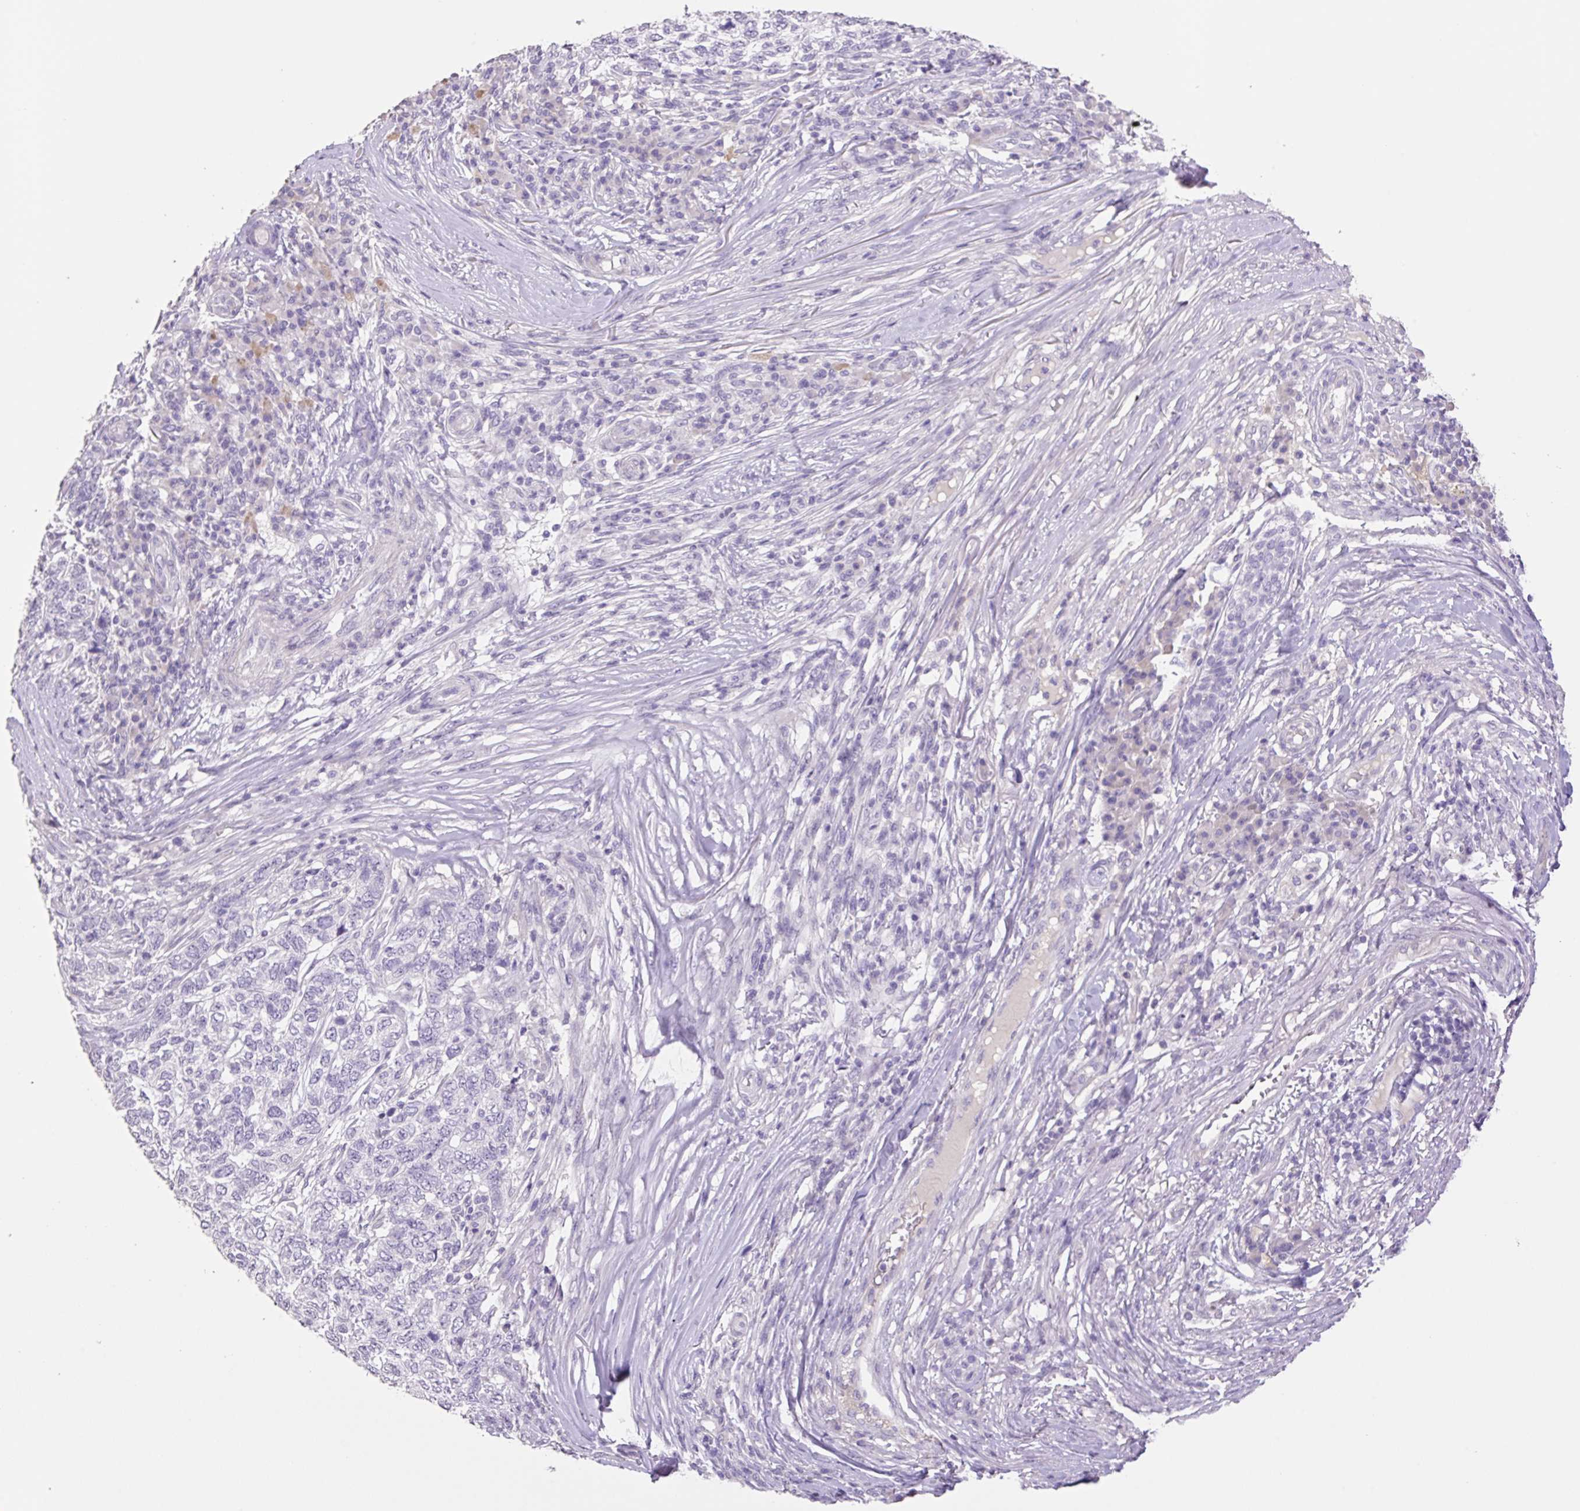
{"staining": {"intensity": "negative", "quantity": "none", "location": "none"}, "tissue": "skin cancer", "cell_type": "Tumor cells", "image_type": "cancer", "snomed": [{"axis": "morphology", "description": "Basal cell carcinoma"}, {"axis": "topography", "description": "Skin"}], "caption": "The histopathology image demonstrates no staining of tumor cells in skin basal cell carcinoma.", "gene": "HCRTR2", "patient": {"sex": "female", "age": 65}}